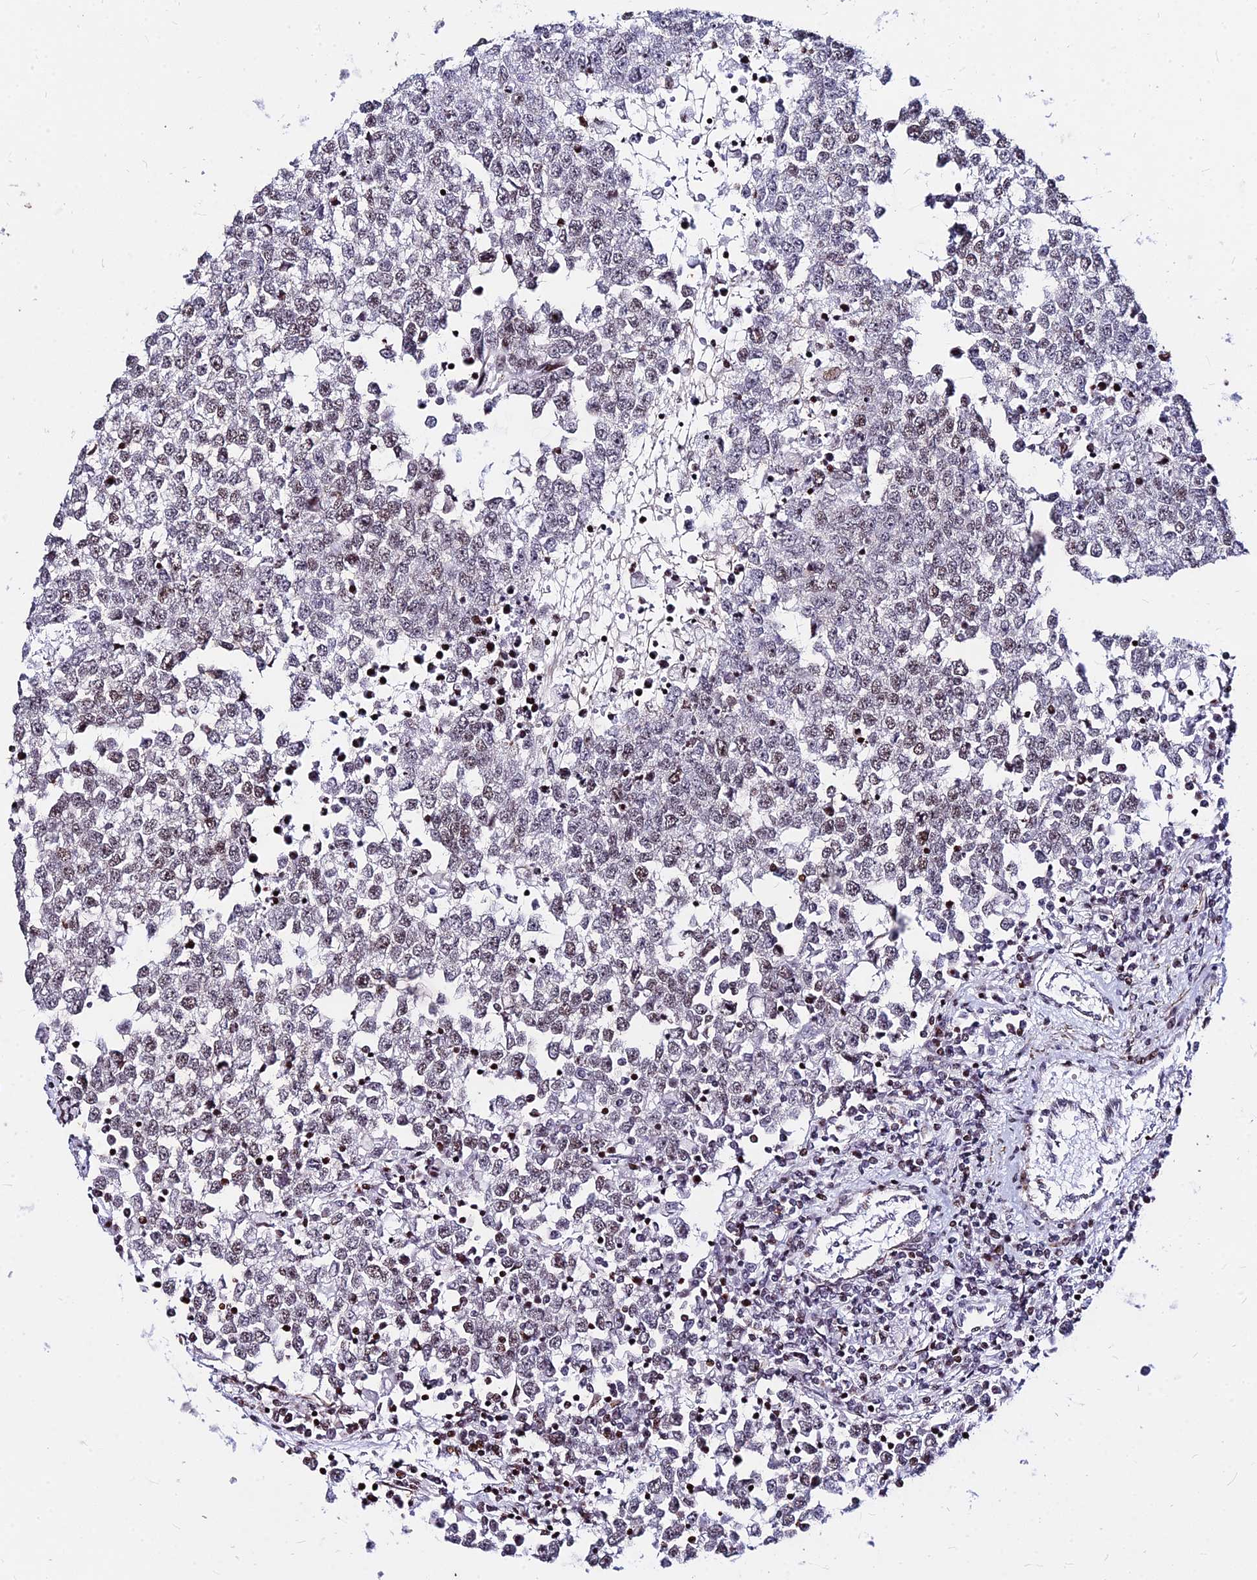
{"staining": {"intensity": "moderate", "quantity": "25%-75%", "location": "nuclear"}, "tissue": "testis cancer", "cell_type": "Tumor cells", "image_type": "cancer", "snomed": [{"axis": "morphology", "description": "Seminoma, NOS"}, {"axis": "topography", "description": "Testis"}], "caption": "The photomicrograph demonstrates immunohistochemical staining of testis cancer. There is moderate nuclear positivity is appreciated in about 25%-75% of tumor cells. The staining was performed using DAB to visualize the protein expression in brown, while the nuclei were stained in blue with hematoxylin (Magnification: 20x).", "gene": "NYAP2", "patient": {"sex": "male", "age": 65}}